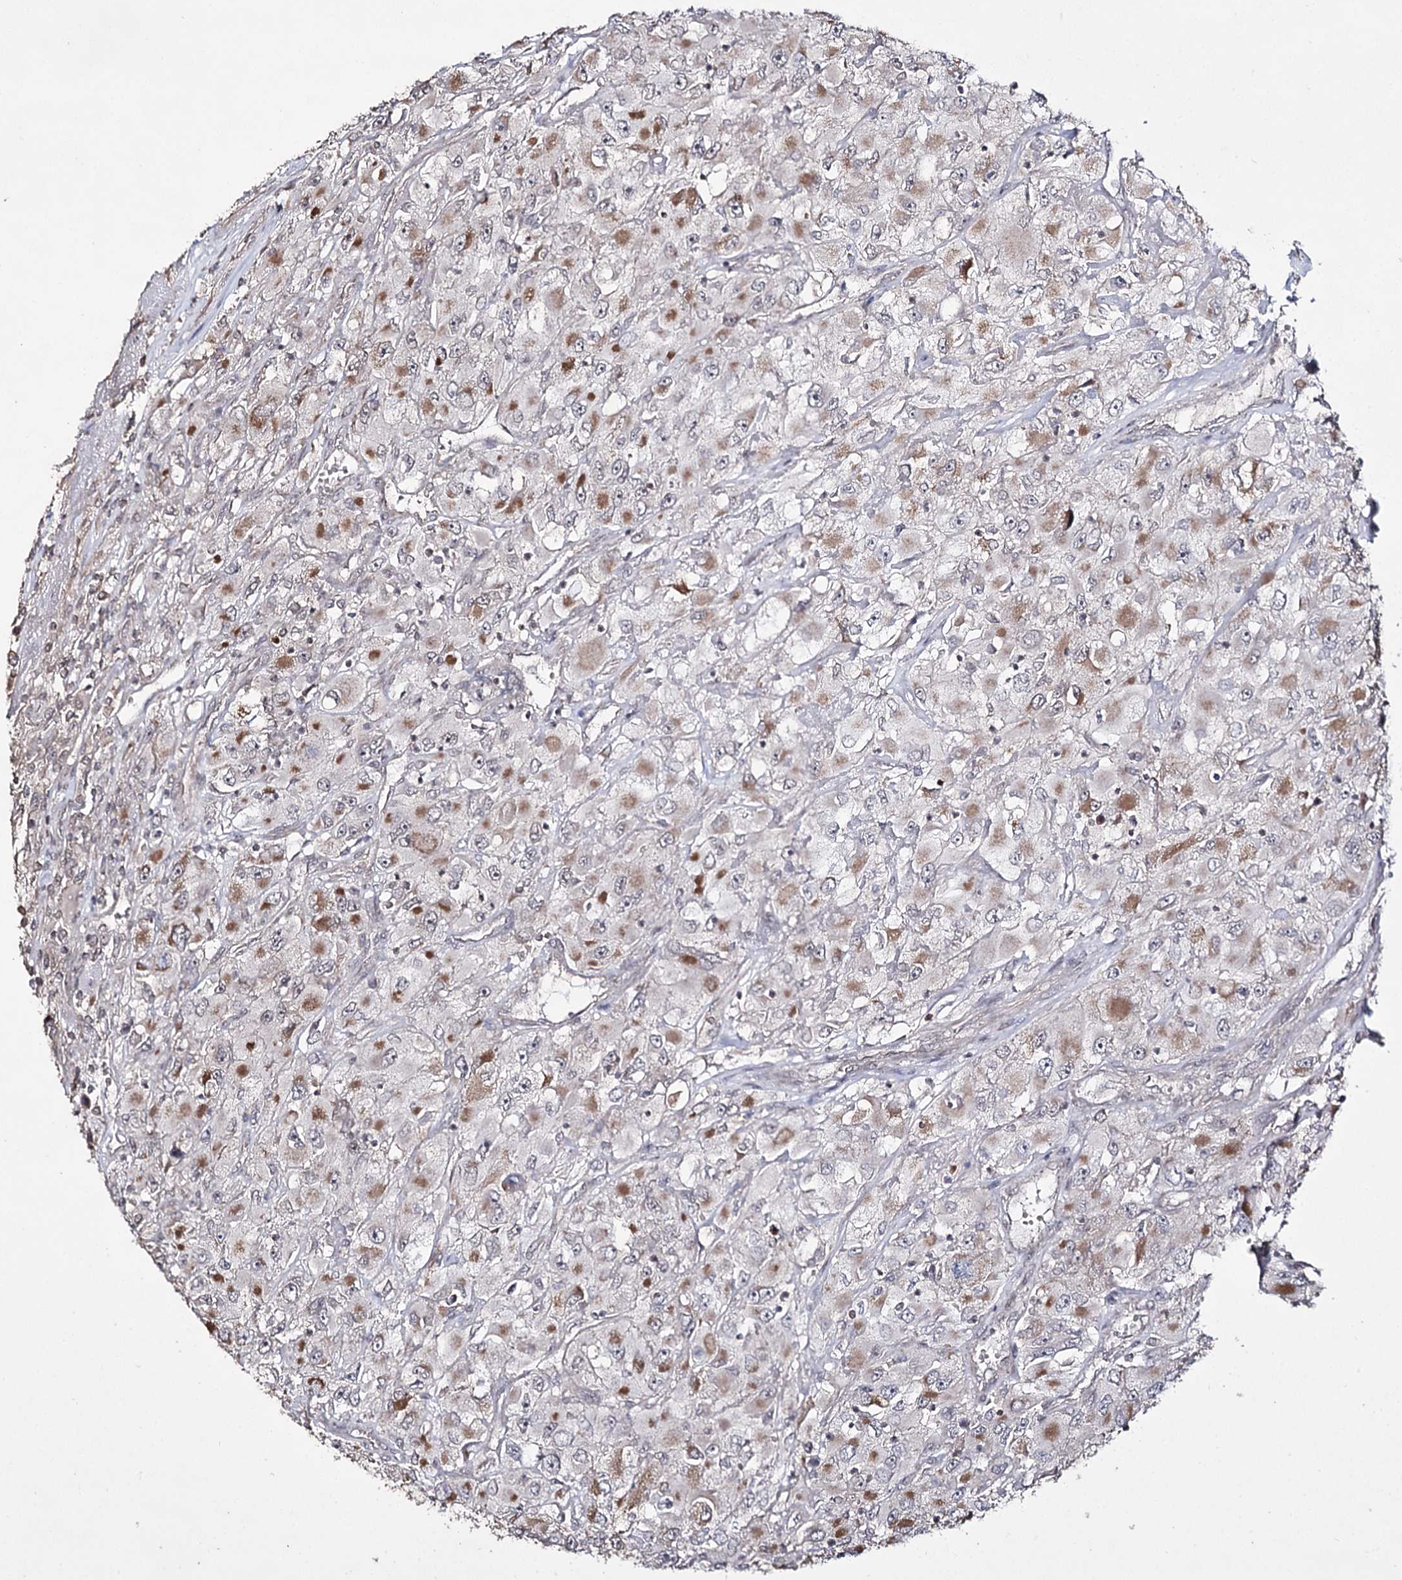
{"staining": {"intensity": "moderate", "quantity": ">75%", "location": "cytoplasmic/membranous"}, "tissue": "renal cancer", "cell_type": "Tumor cells", "image_type": "cancer", "snomed": [{"axis": "morphology", "description": "Adenocarcinoma, NOS"}, {"axis": "topography", "description": "Kidney"}], "caption": "IHC of renal adenocarcinoma displays medium levels of moderate cytoplasmic/membranous expression in about >75% of tumor cells.", "gene": "ACTR6", "patient": {"sex": "female", "age": 52}}